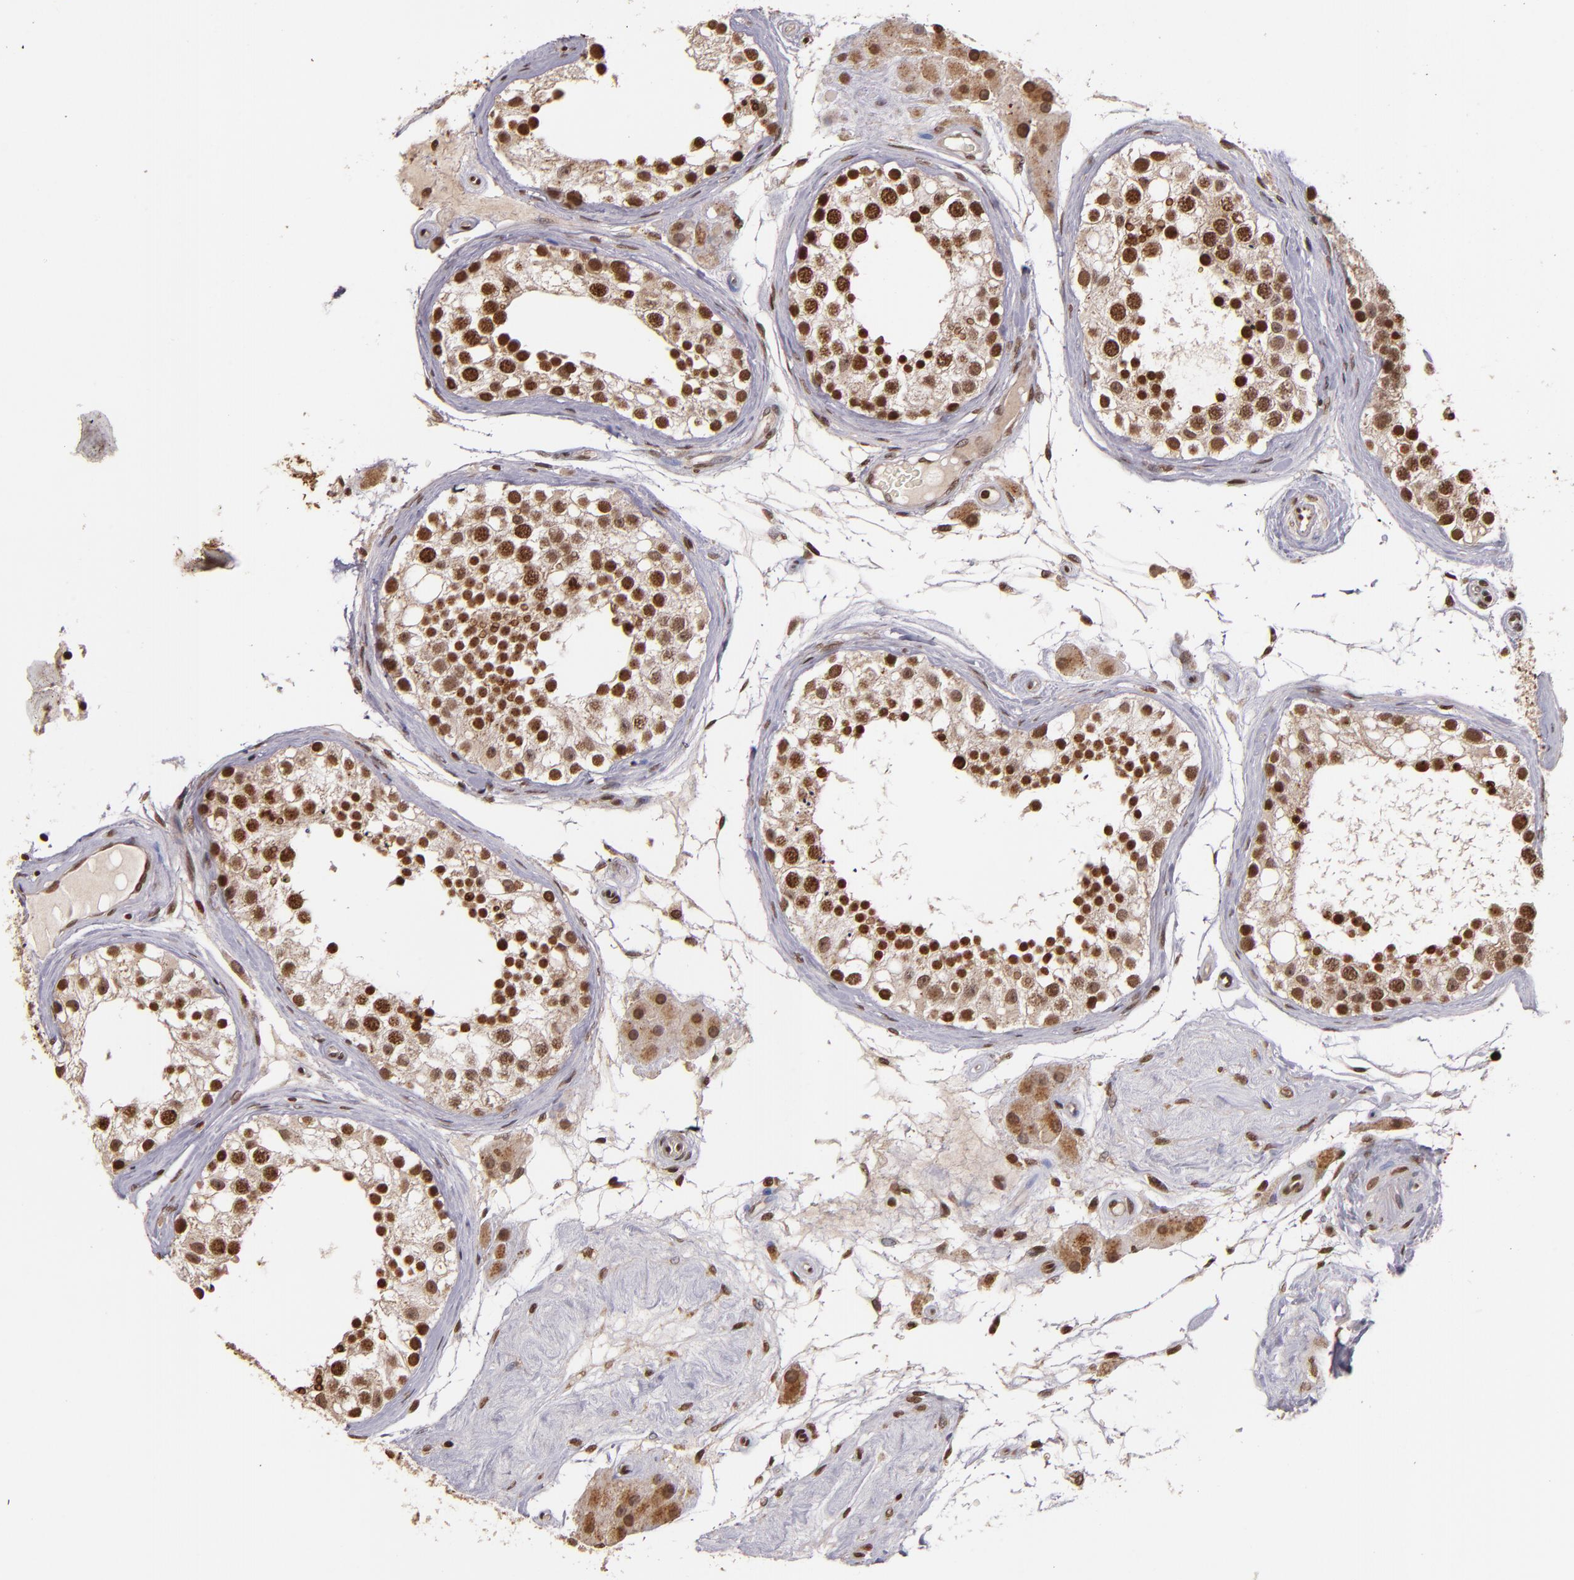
{"staining": {"intensity": "strong", "quantity": "25%-75%", "location": "nuclear"}, "tissue": "testis", "cell_type": "Cells in seminiferous ducts", "image_type": "normal", "snomed": [{"axis": "morphology", "description": "Normal tissue, NOS"}, {"axis": "topography", "description": "Testis"}], "caption": "This image displays immunohistochemistry staining of normal testis, with high strong nuclear expression in about 25%-75% of cells in seminiferous ducts.", "gene": "CUL3", "patient": {"sex": "male", "age": 68}}